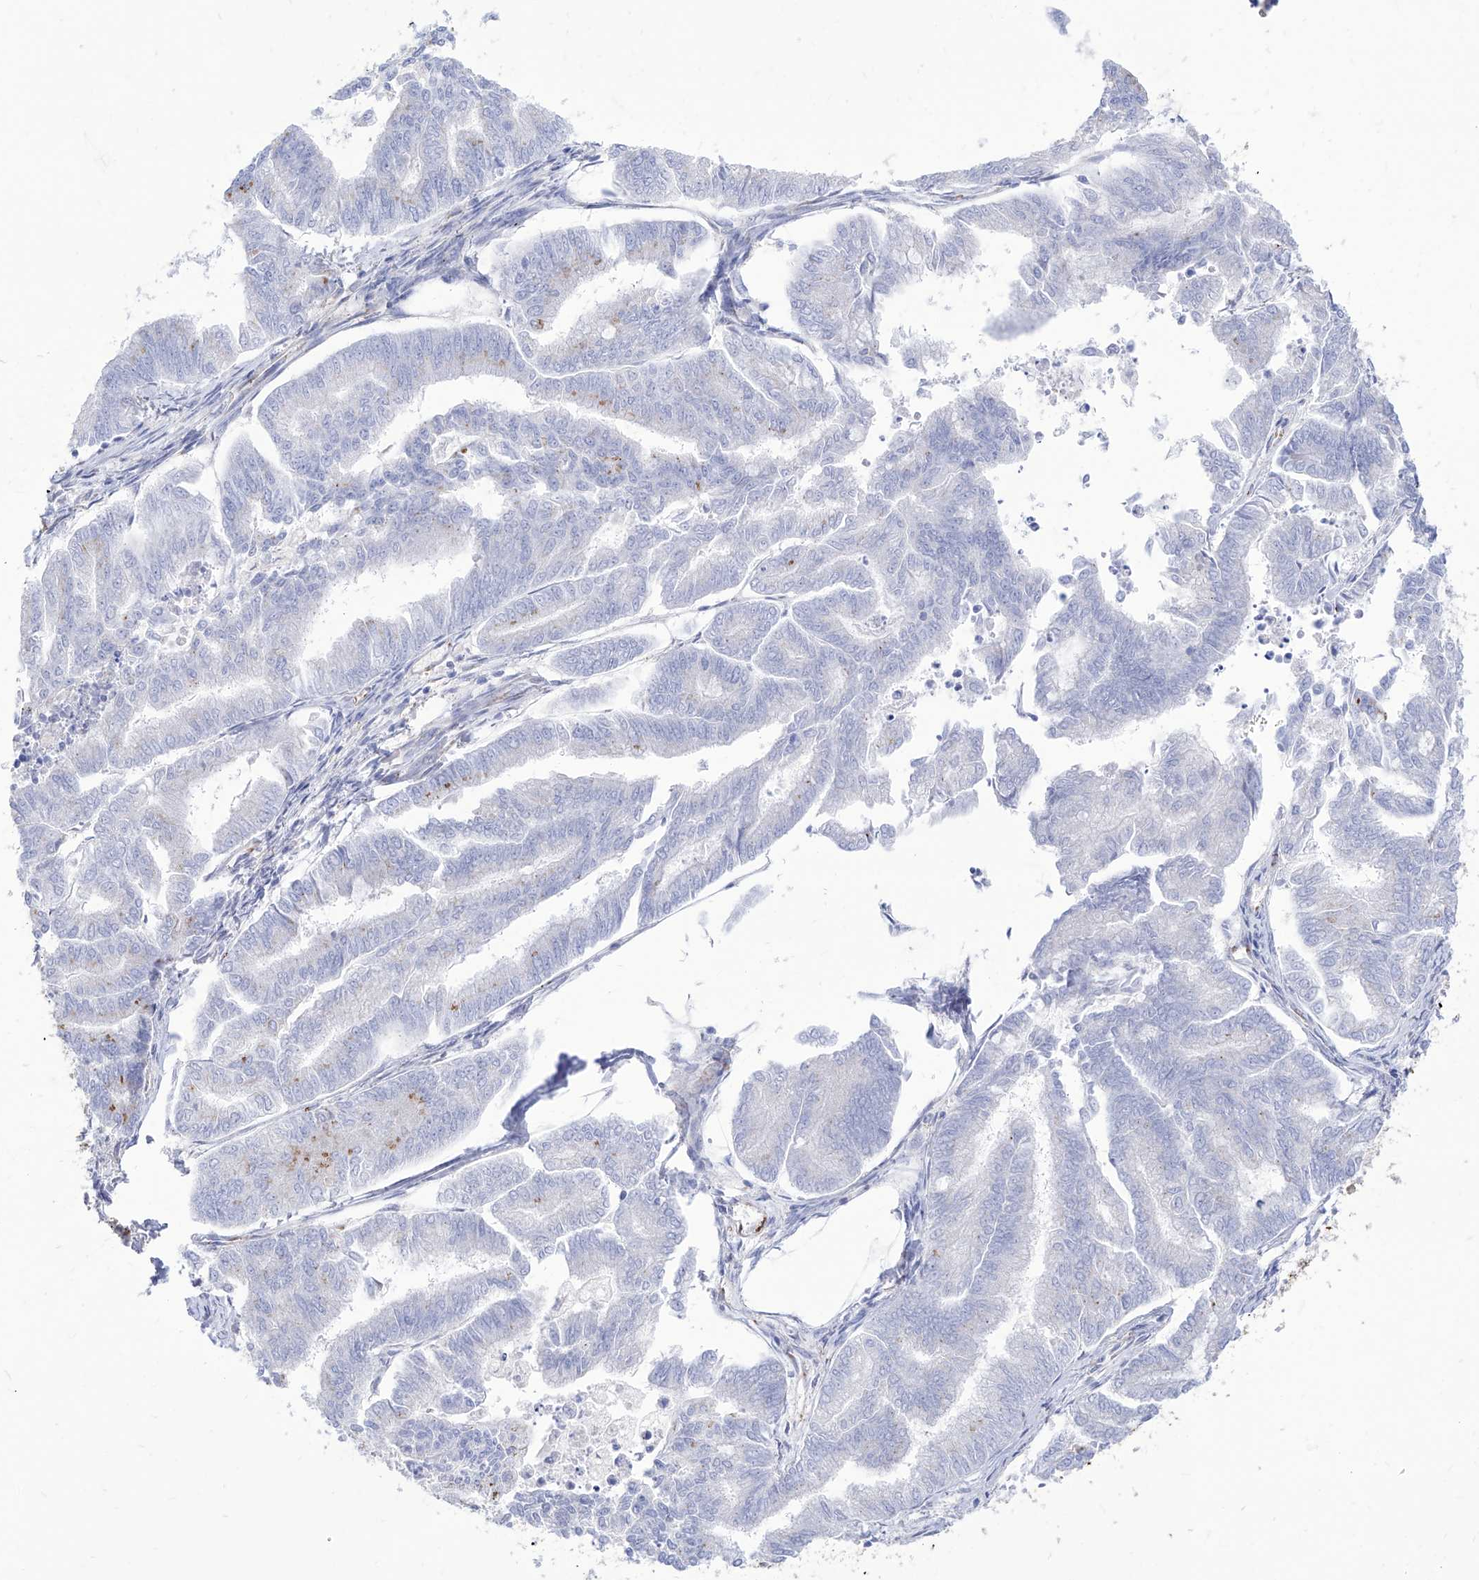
{"staining": {"intensity": "negative", "quantity": "none", "location": "none"}, "tissue": "endometrial cancer", "cell_type": "Tumor cells", "image_type": "cancer", "snomed": [{"axis": "morphology", "description": "Adenocarcinoma, NOS"}, {"axis": "topography", "description": "Endometrium"}], "caption": "Human endometrial adenocarcinoma stained for a protein using immunohistochemistry displays no staining in tumor cells.", "gene": "C1orf74", "patient": {"sex": "female", "age": 79}}